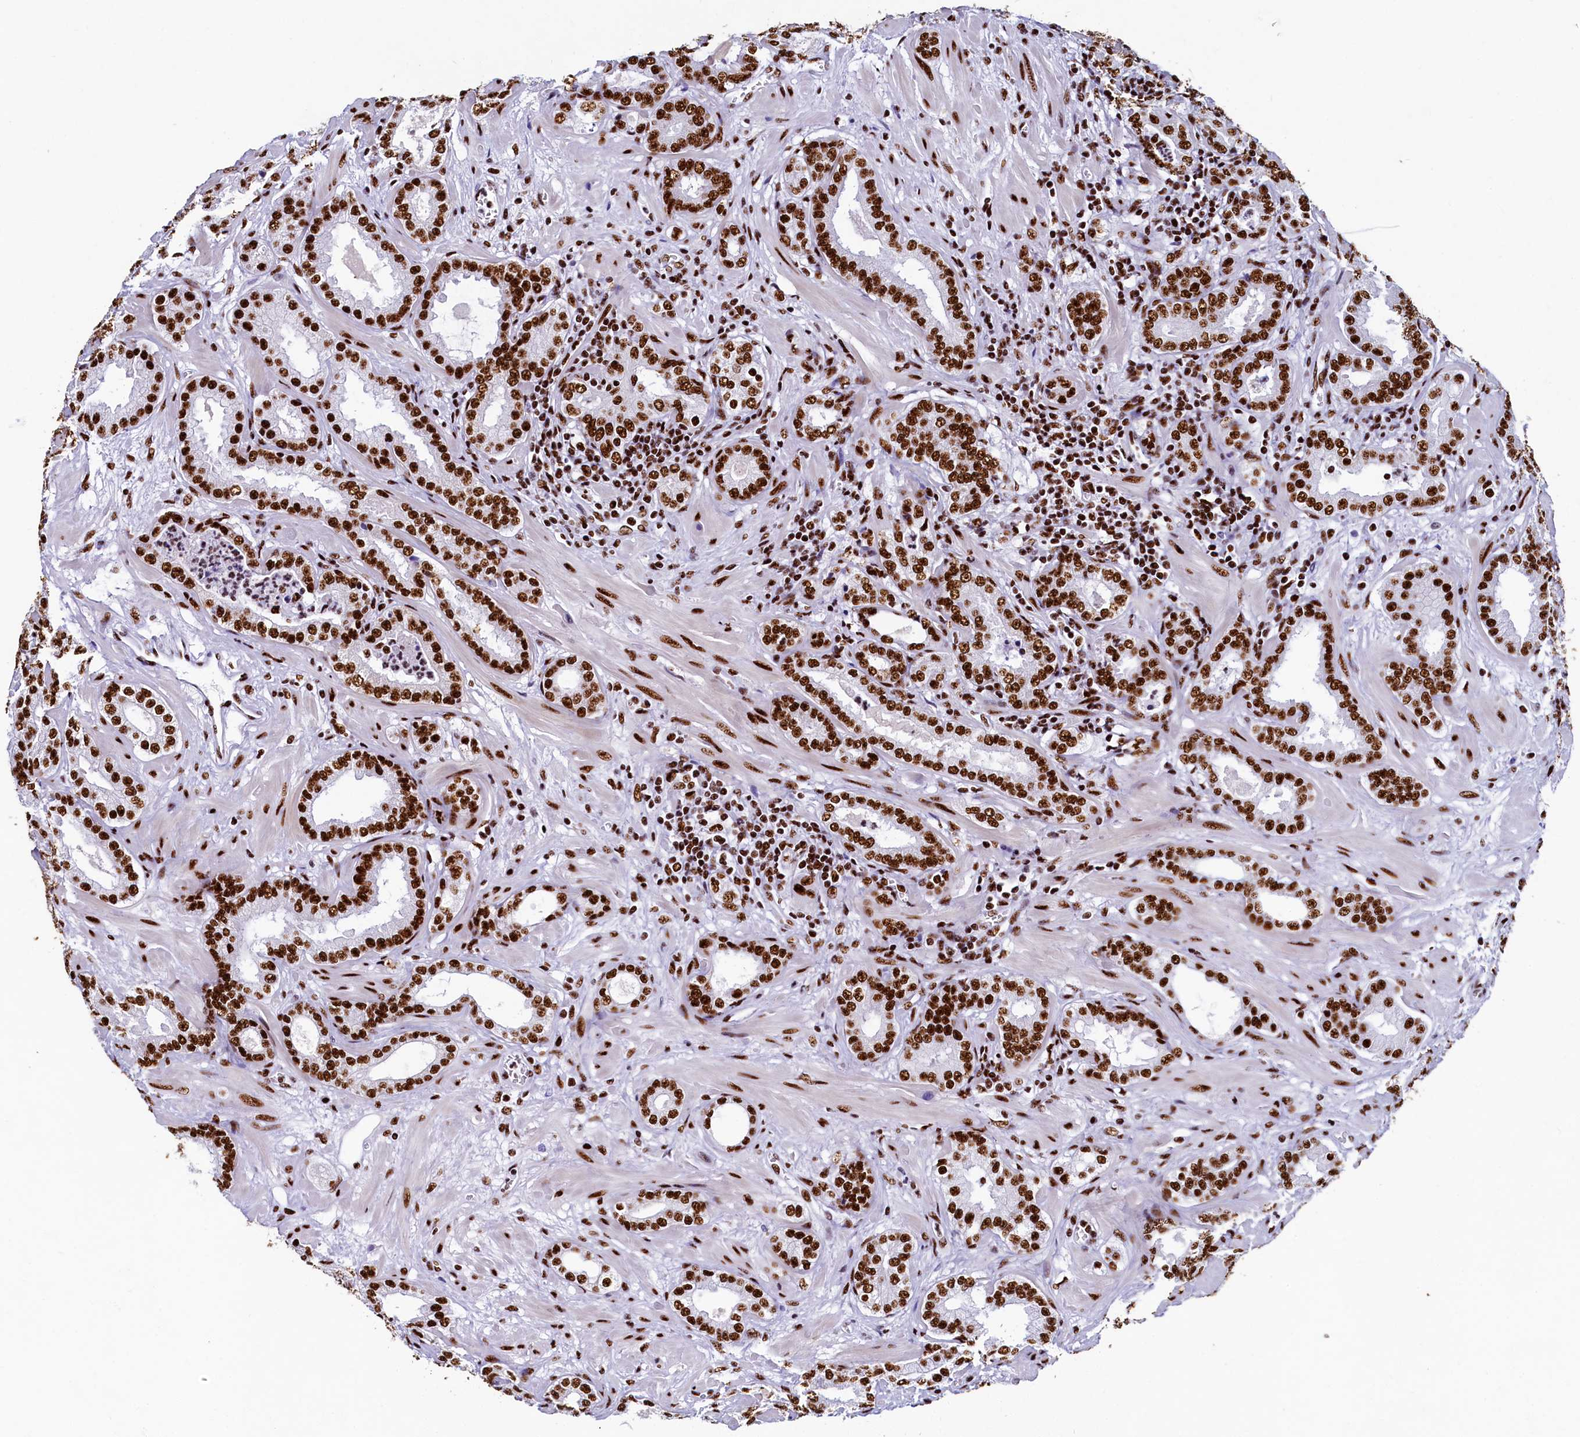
{"staining": {"intensity": "strong", "quantity": ">75%", "location": "nuclear"}, "tissue": "prostate cancer", "cell_type": "Tumor cells", "image_type": "cancer", "snomed": [{"axis": "morphology", "description": "Adenocarcinoma, High grade"}, {"axis": "topography", "description": "Prostate"}], "caption": "The image demonstrates staining of prostate cancer (high-grade adenocarcinoma), revealing strong nuclear protein staining (brown color) within tumor cells.", "gene": "SRRM2", "patient": {"sex": "male", "age": 64}}